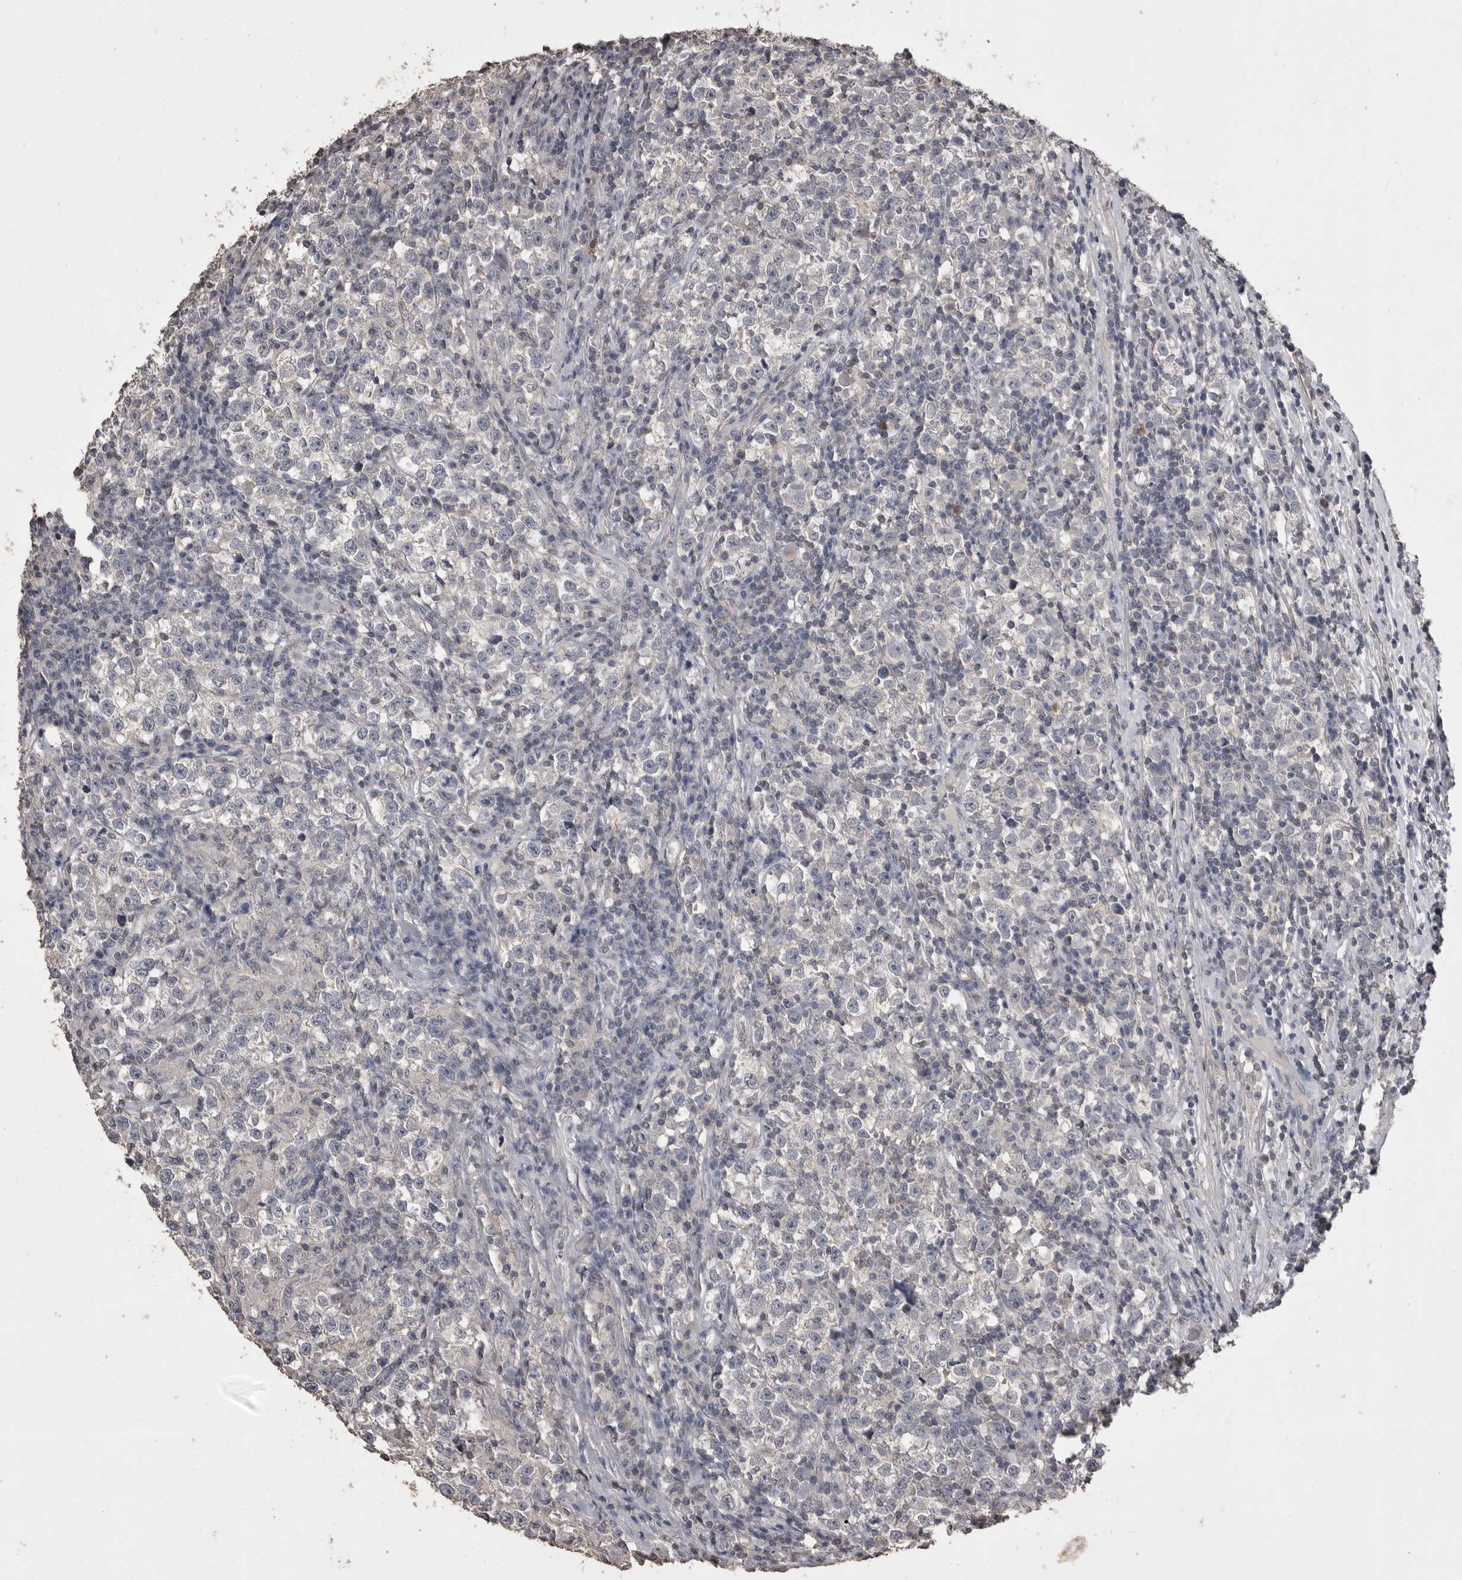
{"staining": {"intensity": "negative", "quantity": "none", "location": "none"}, "tissue": "testis cancer", "cell_type": "Tumor cells", "image_type": "cancer", "snomed": [{"axis": "morphology", "description": "Normal tissue, NOS"}, {"axis": "morphology", "description": "Seminoma, NOS"}, {"axis": "topography", "description": "Testis"}], "caption": "Tumor cells are negative for protein expression in human testis cancer (seminoma).", "gene": "MMP7", "patient": {"sex": "male", "age": 43}}